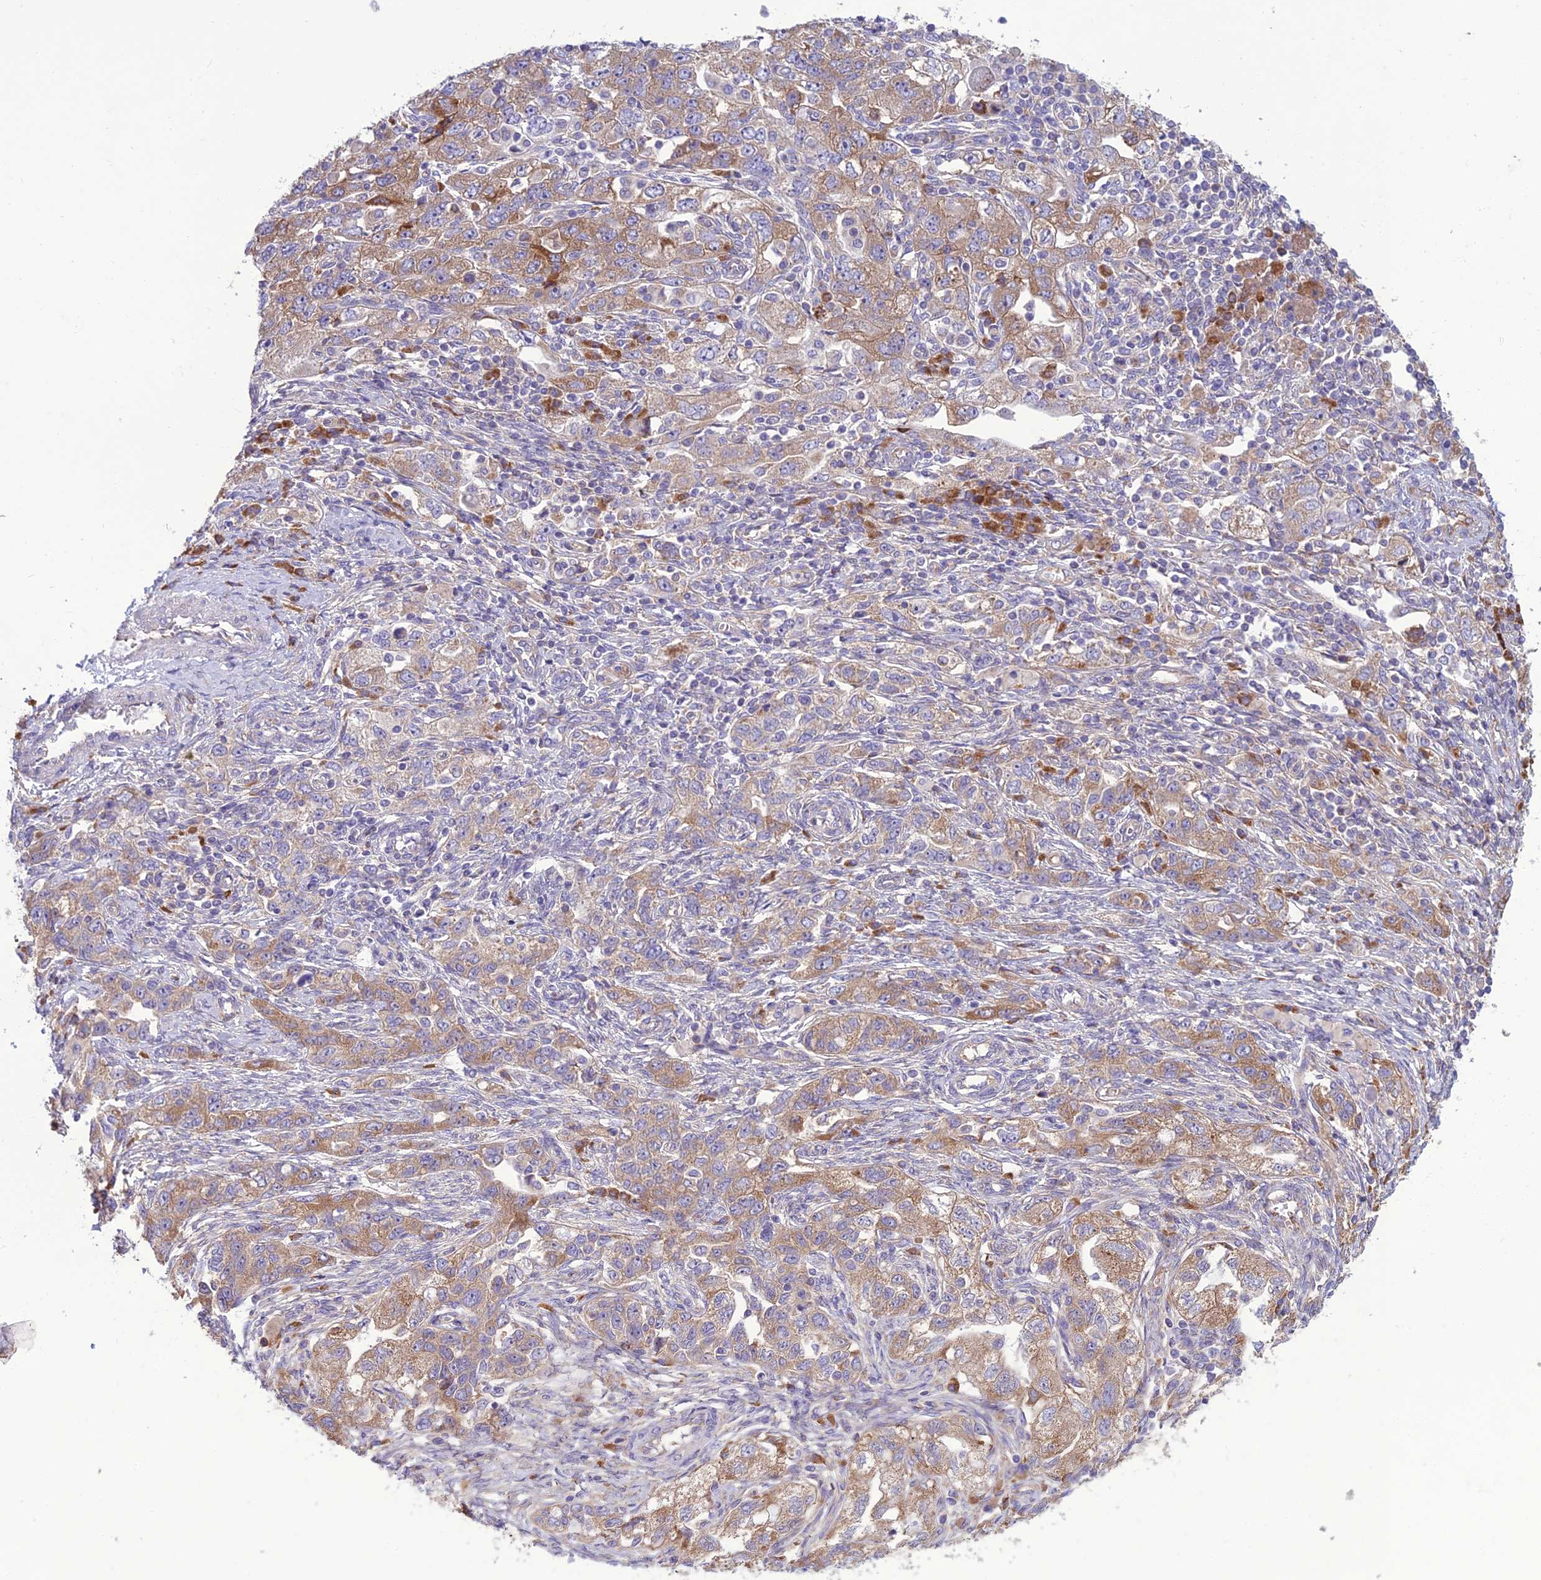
{"staining": {"intensity": "moderate", "quantity": "25%-75%", "location": "cytoplasmic/membranous"}, "tissue": "ovarian cancer", "cell_type": "Tumor cells", "image_type": "cancer", "snomed": [{"axis": "morphology", "description": "Carcinoma, NOS"}, {"axis": "morphology", "description": "Cystadenocarcinoma, serous, NOS"}, {"axis": "topography", "description": "Ovary"}], "caption": "Brown immunohistochemical staining in serous cystadenocarcinoma (ovarian) exhibits moderate cytoplasmic/membranous staining in approximately 25%-75% of tumor cells. (brown staining indicates protein expression, while blue staining denotes nuclei).", "gene": "RPL17-C18orf32", "patient": {"sex": "female", "age": 69}}